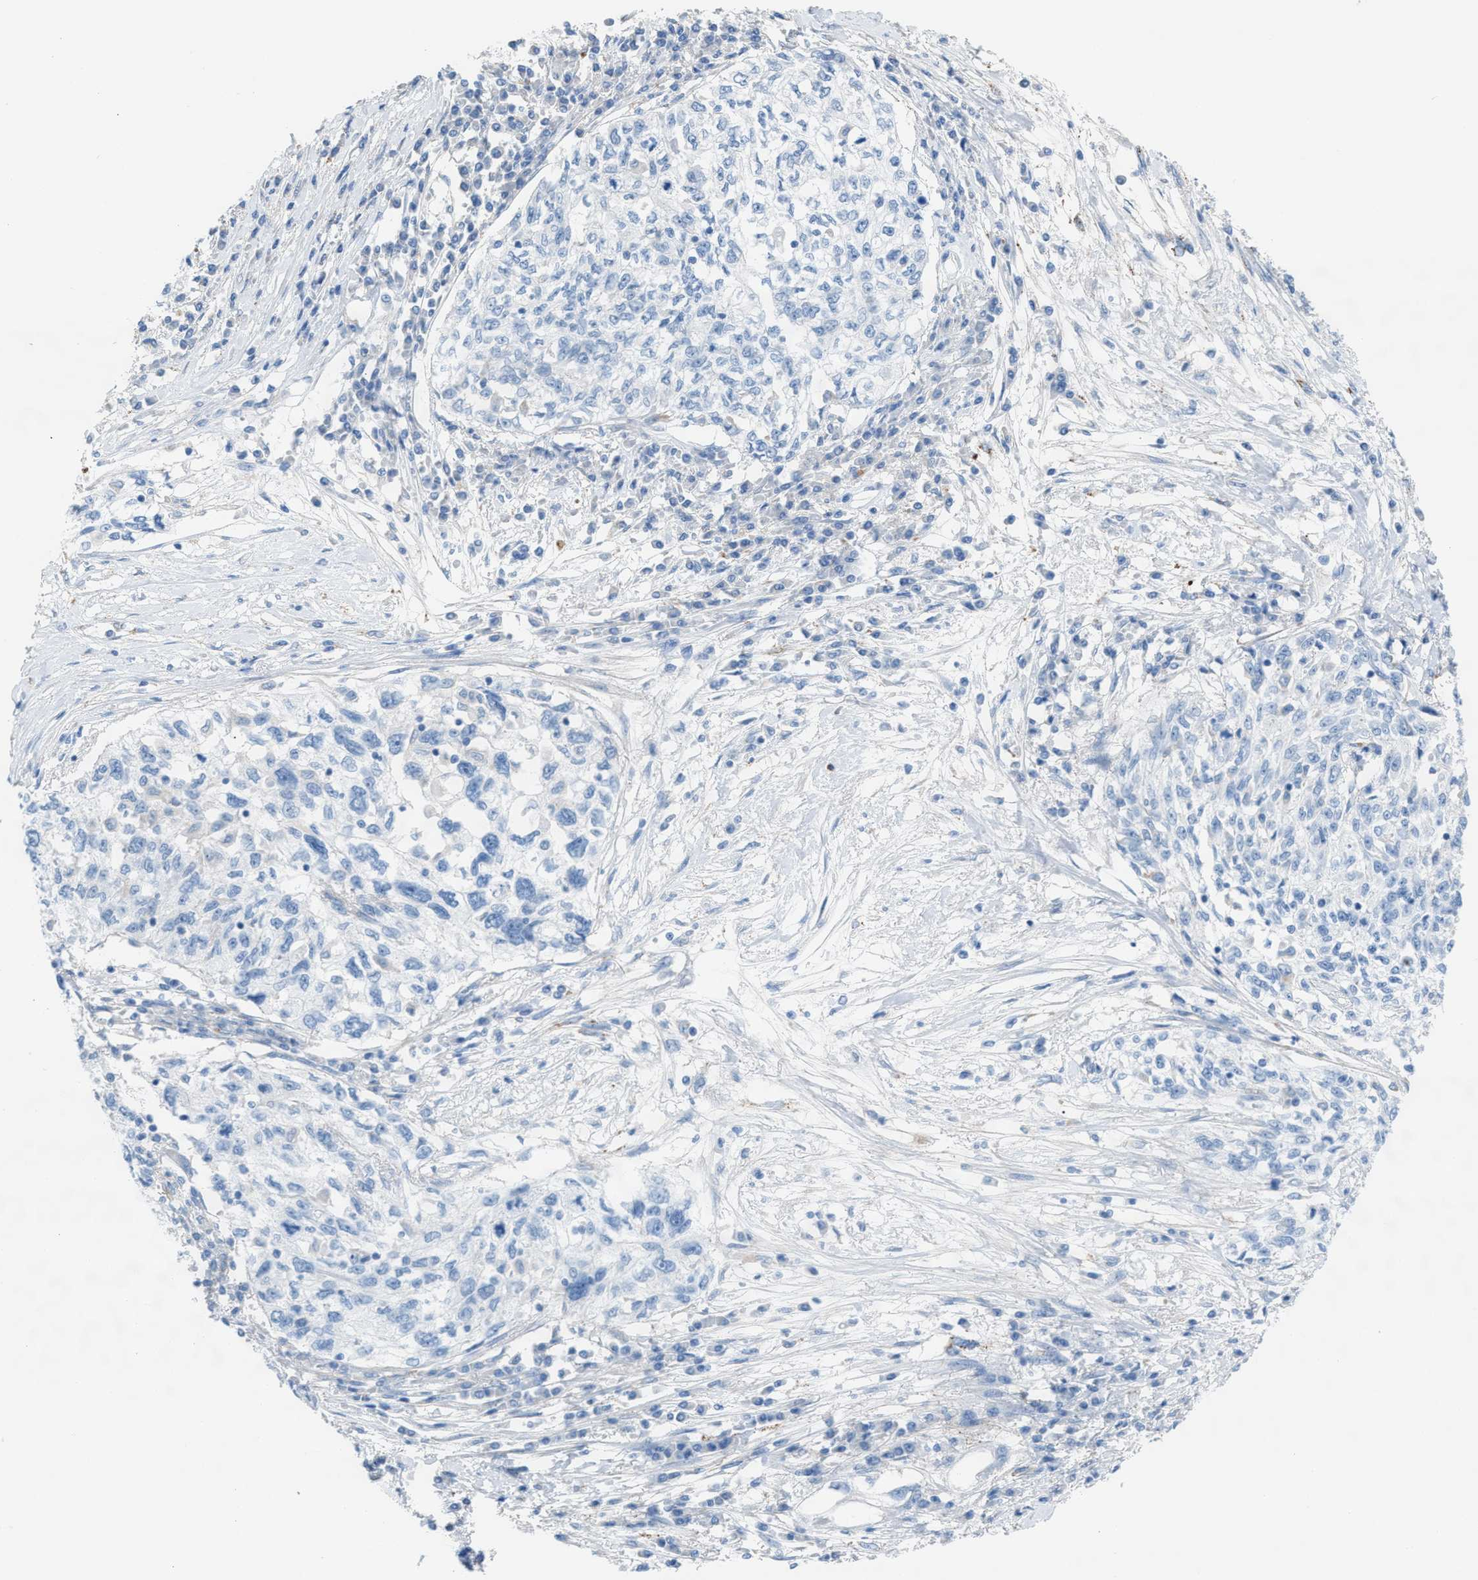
{"staining": {"intensity": "negative", "quantity": "none", "location": "none"}, "tissue": "cervical cancer", "cell_type": "Tumor cells", "image_type": "cancer", "snomed": [{"axis": "morphology", "description": "Squamous cell carcinoma, NOS"}, {"axis": "topography", "description": "Cervix"}], "caption": "The immunohistochemistry histopathology image has no significant positivity in tumor cells of cervical cancer tissue.", "gene": "ASPA", "patient": {"sex": "female", "age": 57}}